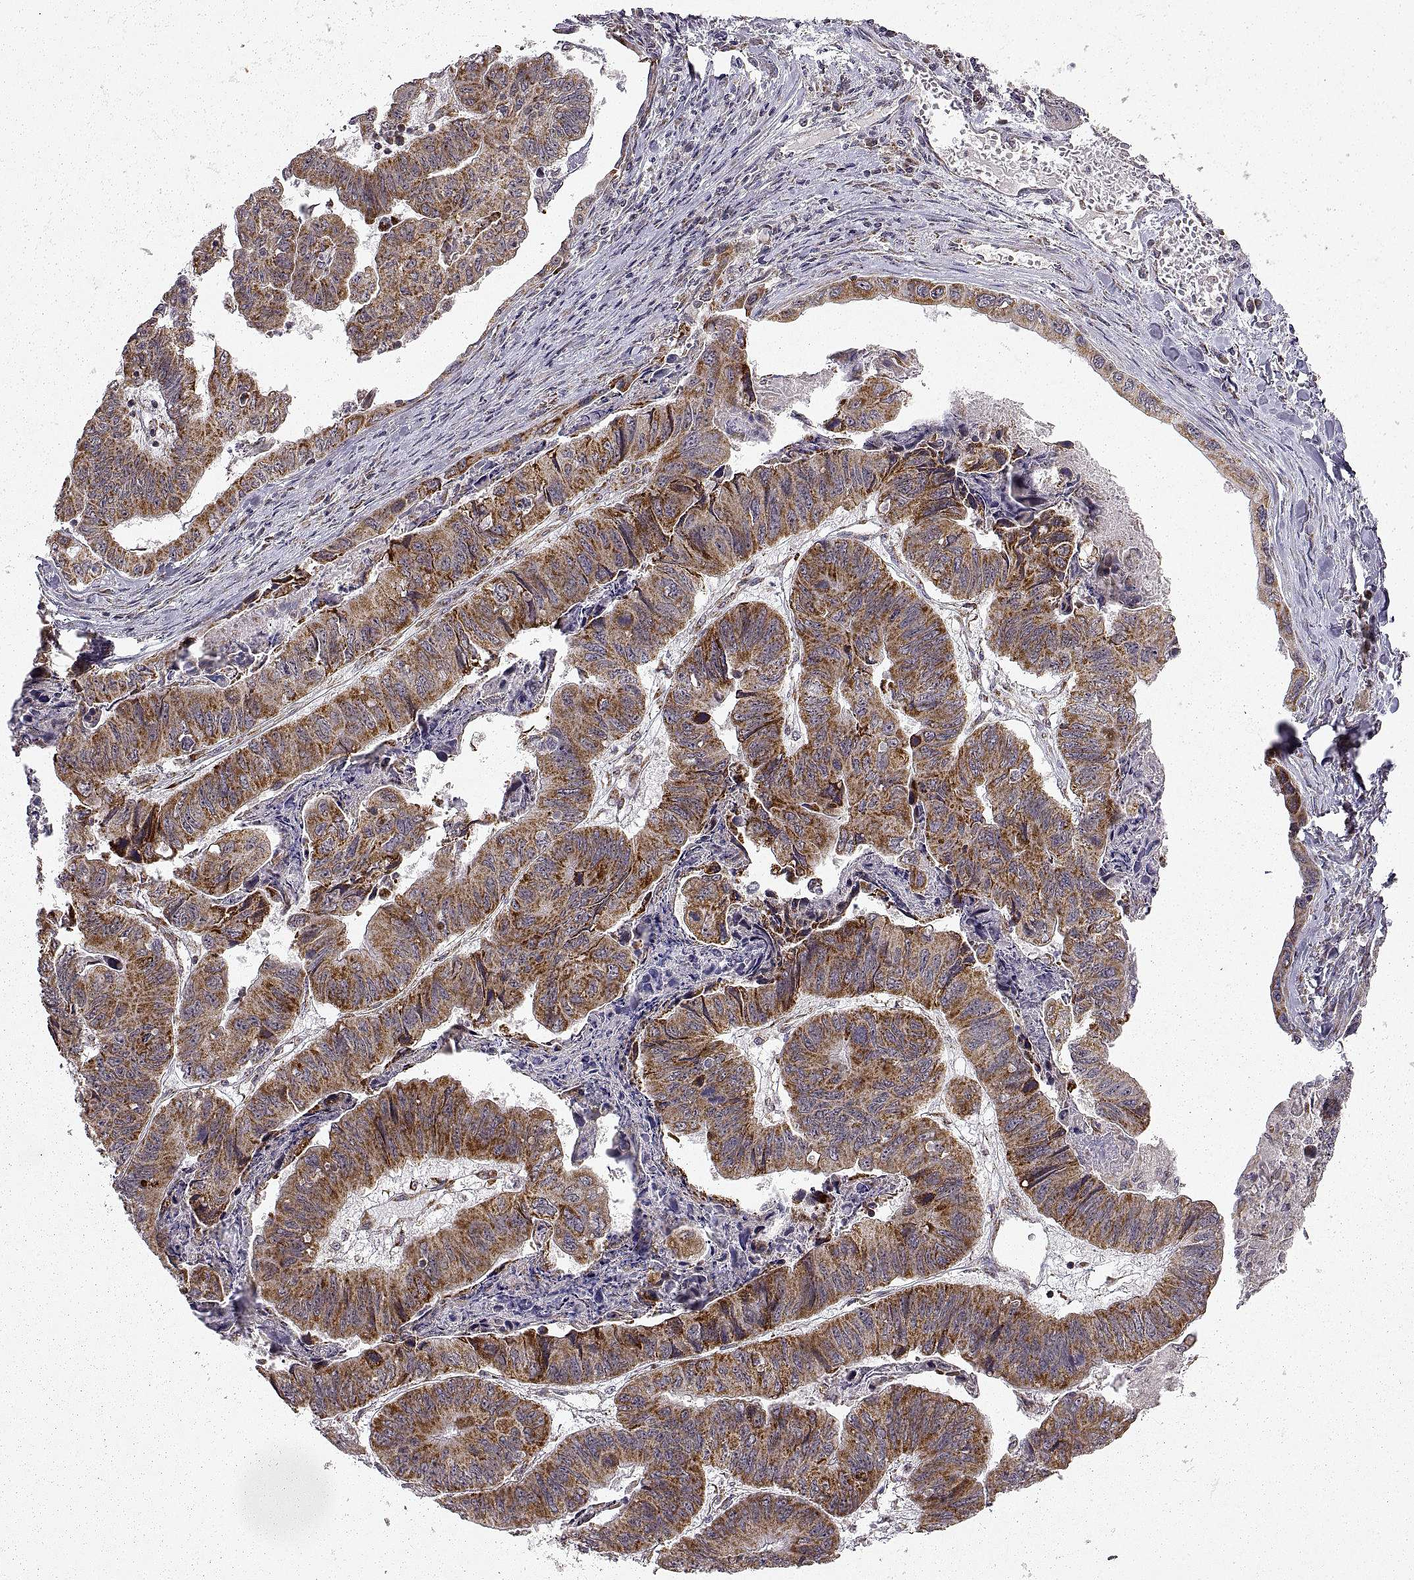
{"staining": {"intensity": "strong", "quantity": "25%-75%", "location": "cytoplasmic/membranous"}, "tissue": "stomach cancer", "cell_type": "Tumor cells", "image_type": "cancer", "snomed": [{"axis": "morphology", "description": "Adenocarcinoma, NOS"}, {"axis": "topography", "description": "Stomach, lower"}], "caption": "Immunohistochemistry (IHC) (DAB) staining of human stomach cancer displays strong cytoplasmic/membranous protein positivity in approximately 25%-75% of tumor cells. Using DAB (3,3'-diaminobenzidine) (brown) and hematoxylin (blue) stains, captured at high magnification using brightfield microscopy.", "gene": "MANBAL", "patient": {"sex": "male", "age": 77}}